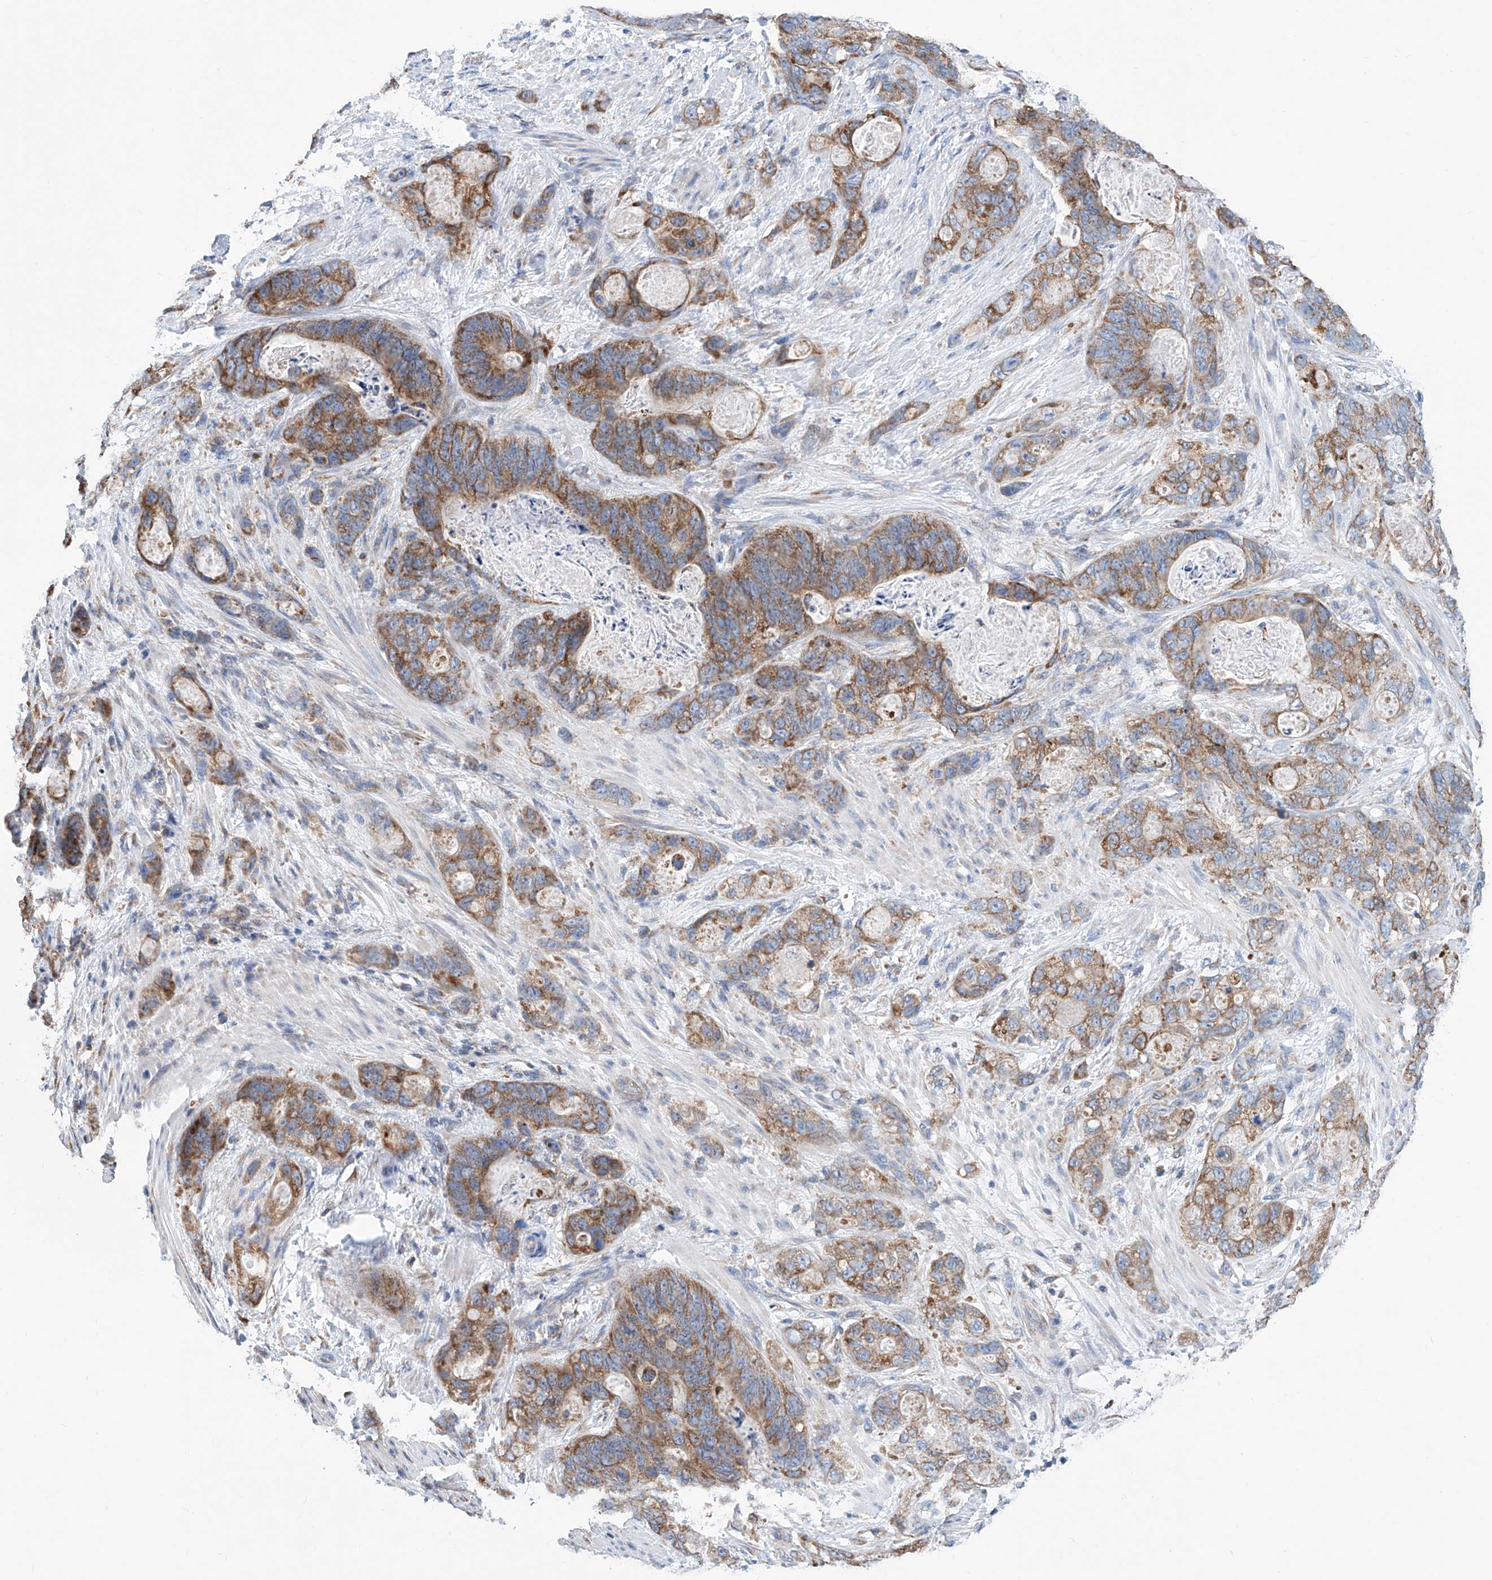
{"staining": {"intensity": "moderate", "quantity": ">75%", "location": "cytoplasmic/membranous"}, "tissue": "stomach cancer", "cell_type": "Tumor cells", "image_type": "cancer", "snomed": [{"axis": "morphology", "description": "Normal tissue, NOS"}, {"axis": "morphology", "description": "Adenocarcinoma, NOS"}, {"axis": "topography", "description": "Stomach"}], "caption": "Moderate cytoplasmic/membranous protein positivity is appreciated in approximately >75% of tumor cells in stomach cancer.", "gene": "MAD2L1", "patient": {"sex": "female", "age": 89}}